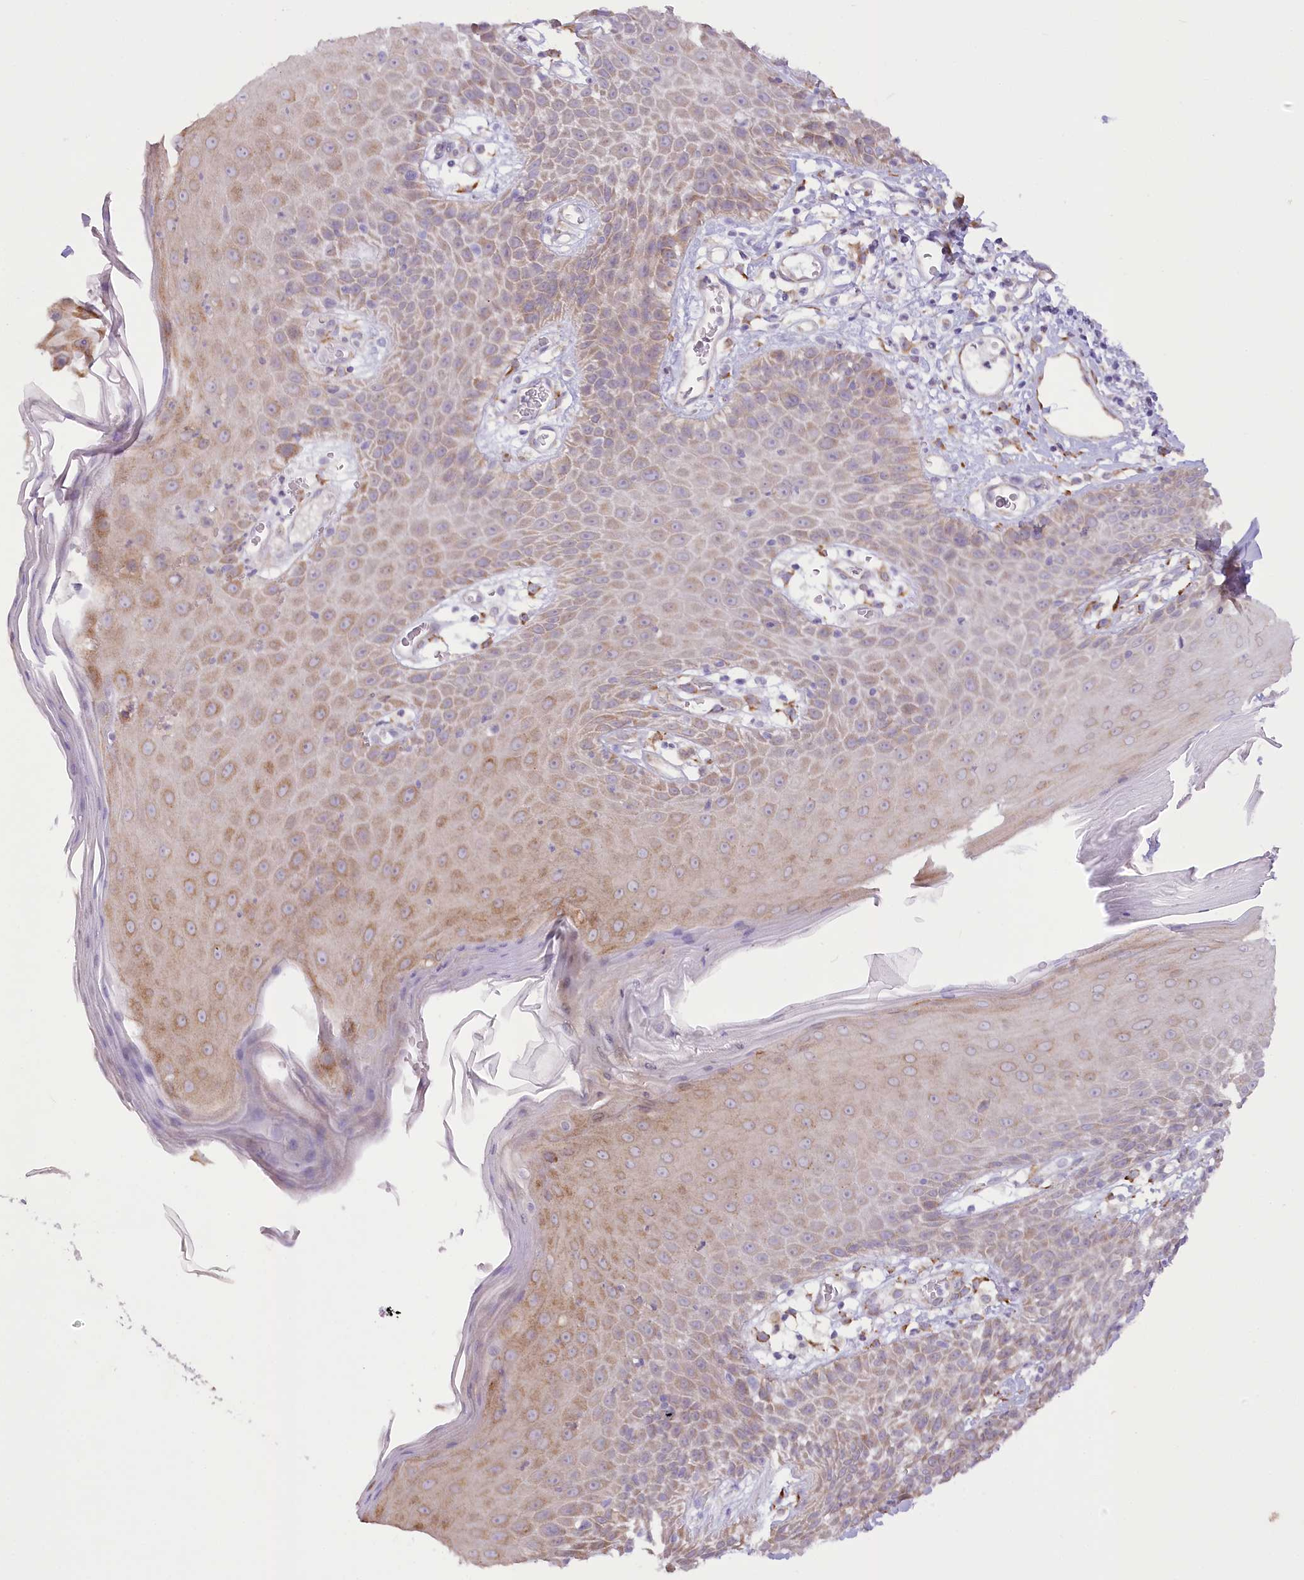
{"staining": {"intensity": "weak", "quantity": "<25%", "location": "cytoplasmic/membranous"}, "tissue": "skin", "cell_type": "Epidermal cells", "image_type": "normal", "snomed": [{"axis": "morphology", "description": "Normal tissue, NOS"}, {"axis": "topography", "description": "Vulva"}], "caption": "This image is of benign skin stained with IHC to label a protein in brown with the nuclei are counter-stained blue. There is no positivity in epidermal cells.", "gene": "NCKAP5", "patient": {"sex": "female", "age": 68}}